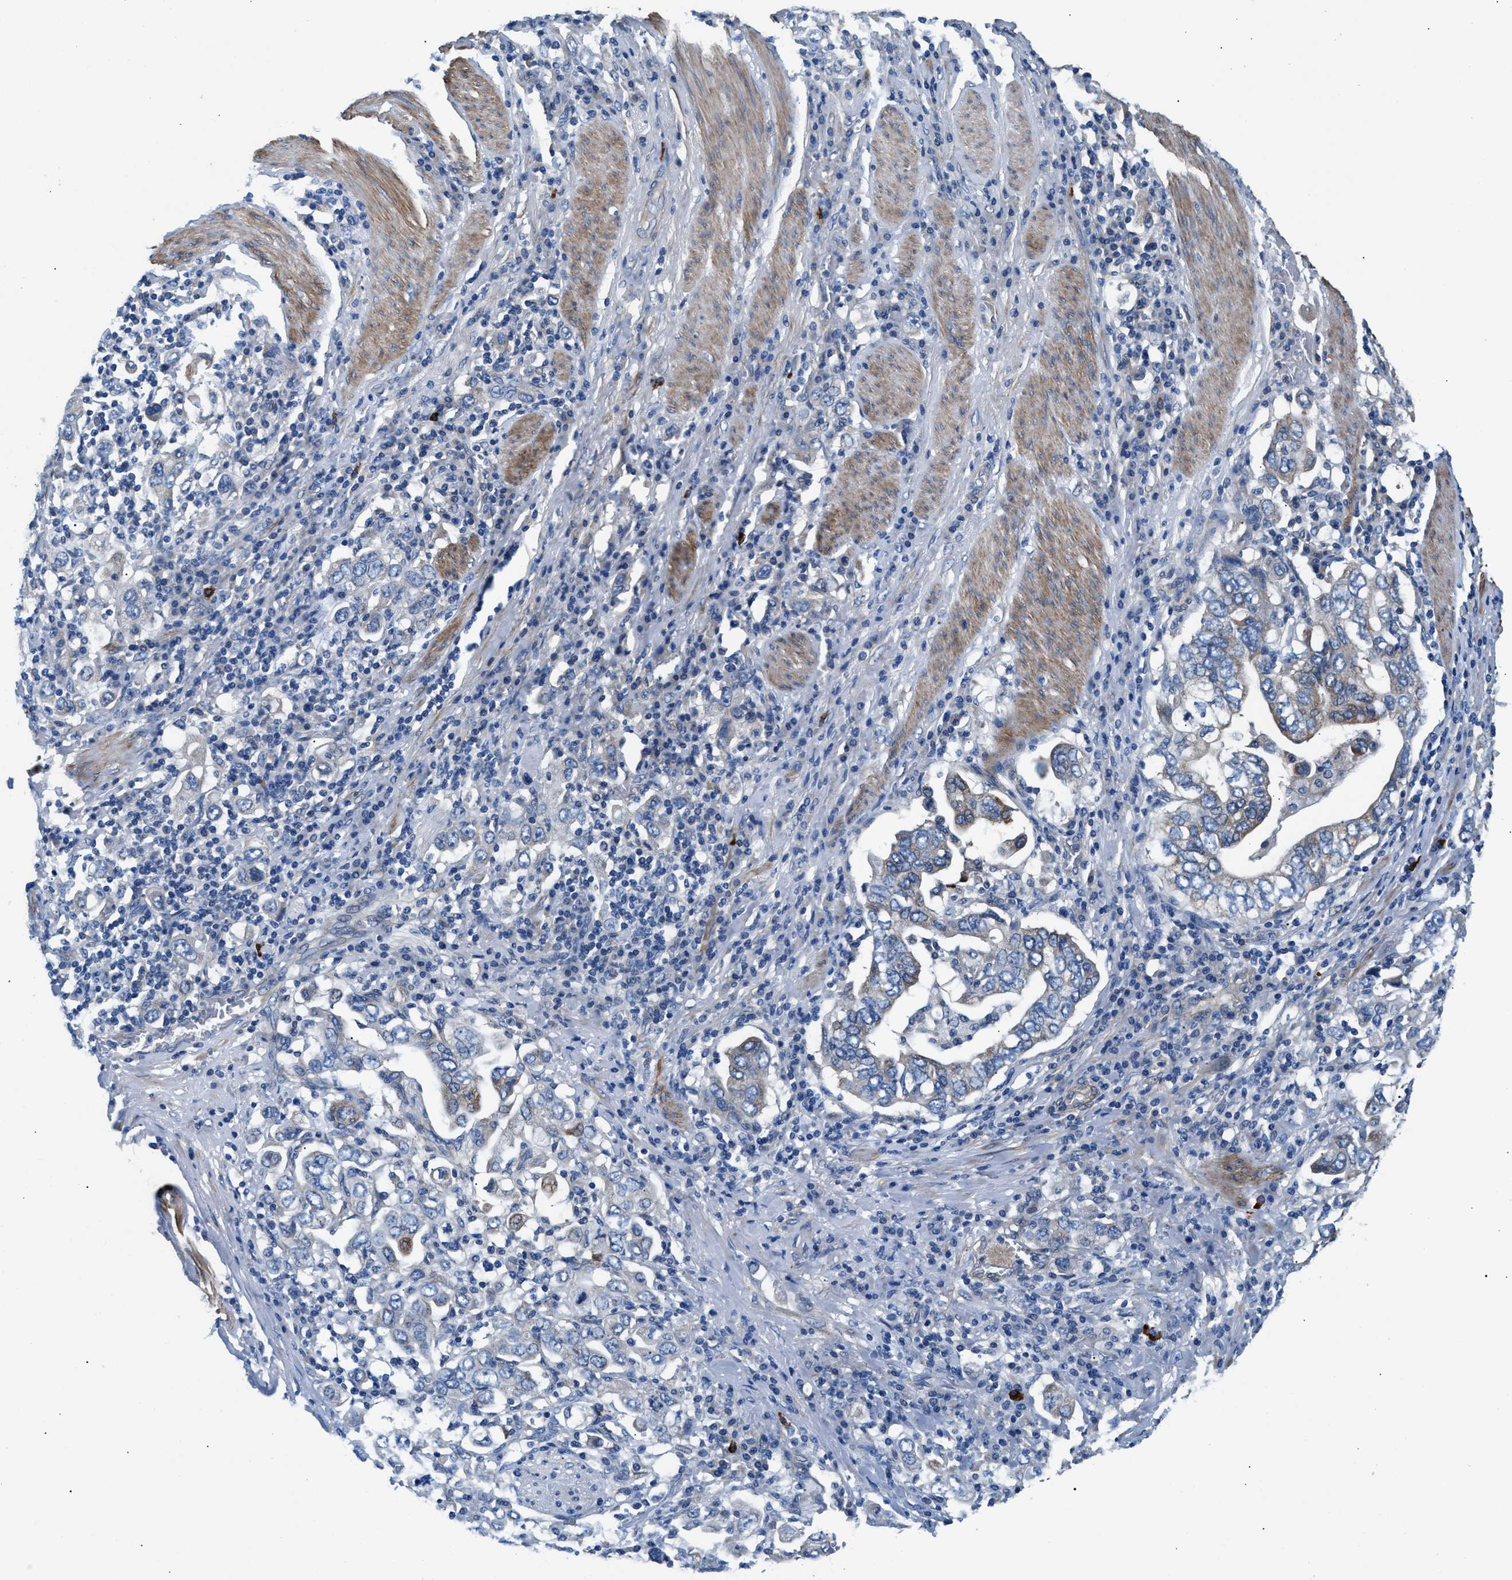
{"staining": {"intensity": "weak", "quantity": "<25%", "location": "cytoplasmic/membranous"}, "tissue": "stomach cancer", "cell_type": "Tumor cells", "image_type": "cancer", "snomed": [{"axis": "morphology", "description": "Adenocarcinoma, NOS"}, {"axis": "topography", "description": "Stomach, upper"}], "caption": "Tumor cells show no significant staining in stomach cancer. (DAB (3,3'-diaminobenzidine) immunohistochemistry (IHC), high magnification).", "gene": "CDRT4", "patient": {"sex": "male", "age": 62}}